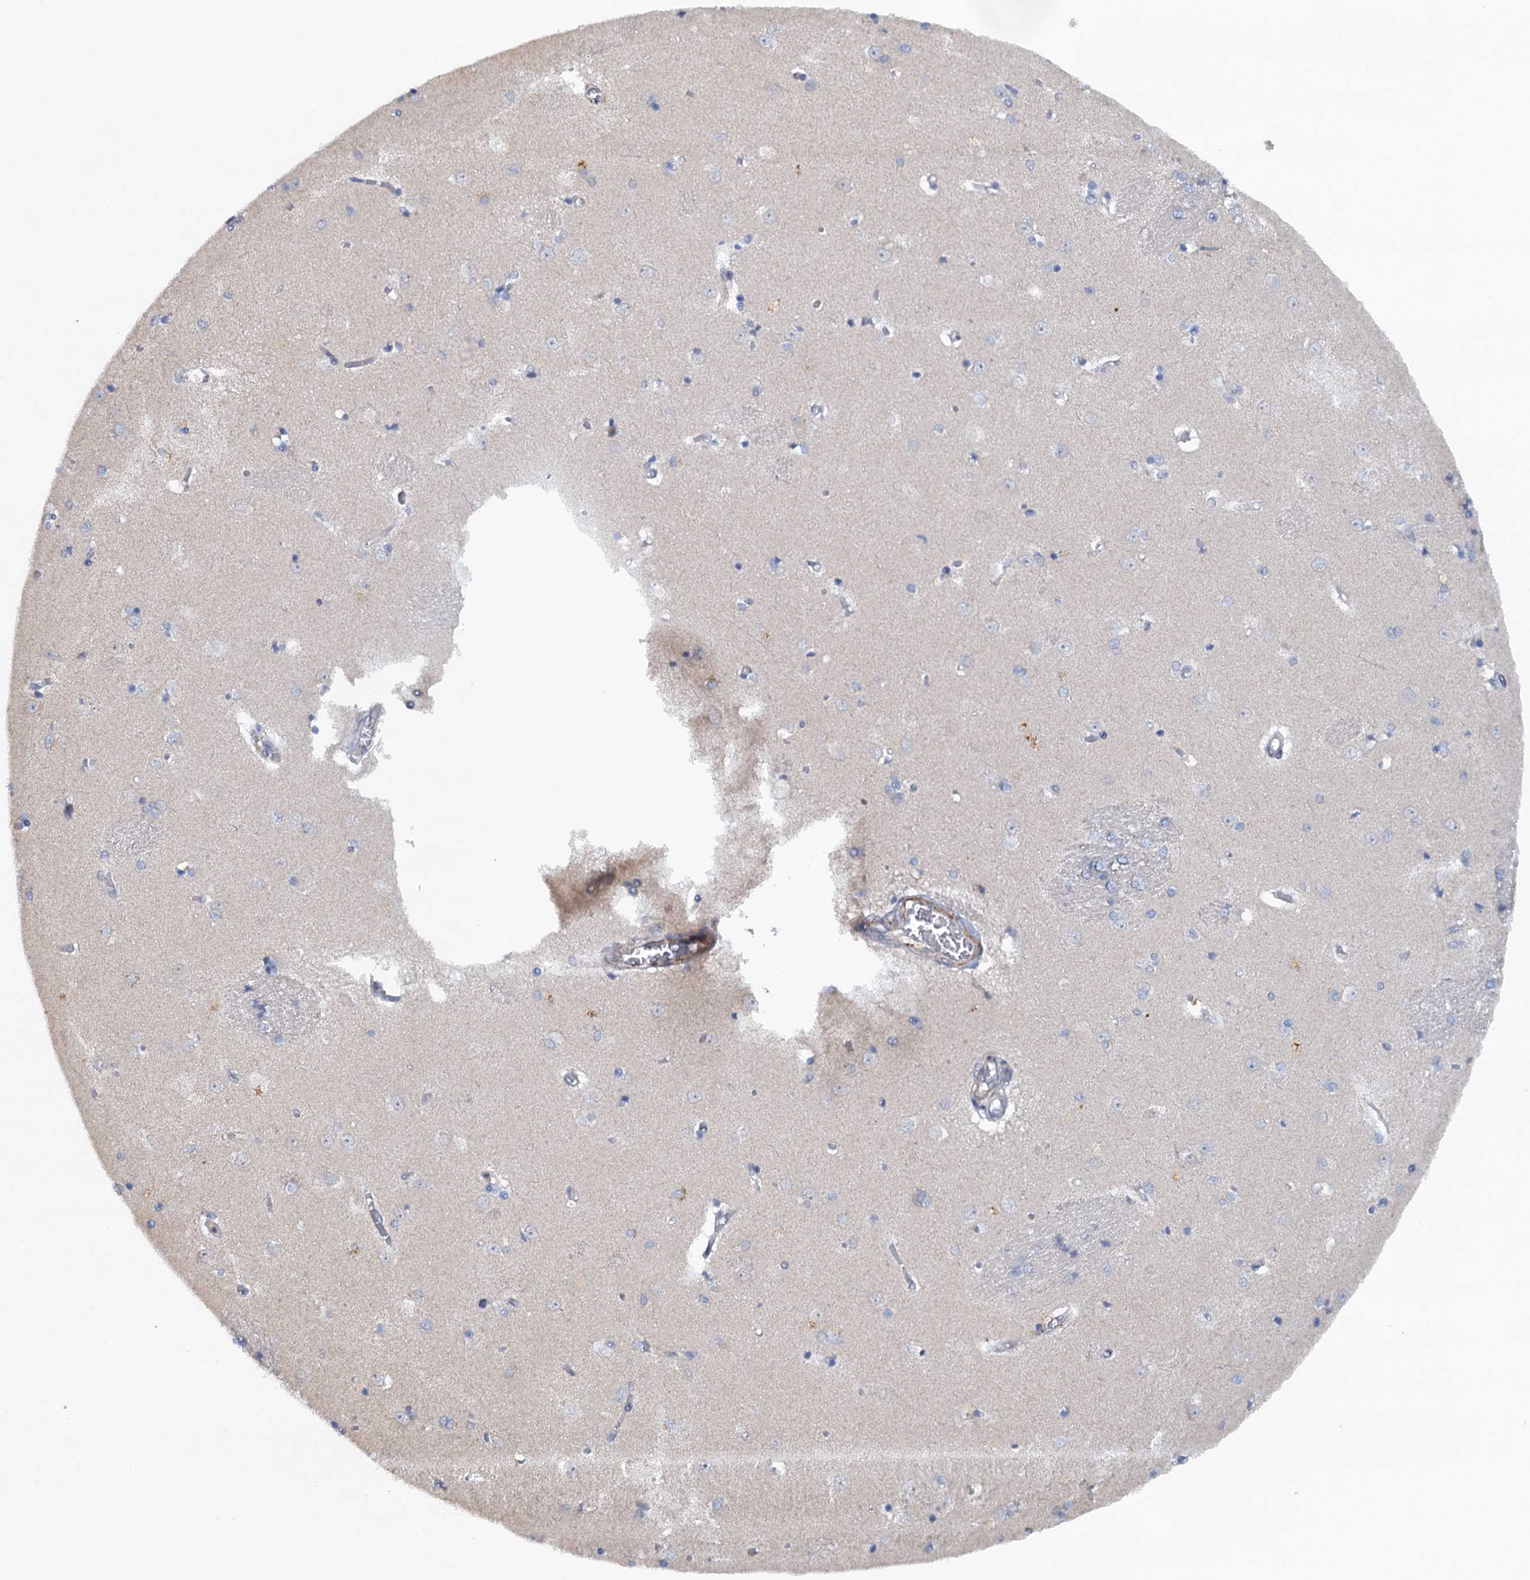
{"staining": {"intensity": "negative", "quantity": "none", "location": "none"}, "tissue": "caudate", "cell_type": "Glial cells", "image_type": "normal", "snomed": [{"axis": "morphology", "description": "Normal tissue, NOS"}, {"axis": "topography", "description": "Lateral ventricle wall"}], "caption": "Immunohistochemistry of unremarkable human caudate displays no staining in glial cells. Nuclei are stained in blue.", "gene": "MYO16", "patient": {"sex": "male", "age": 37}}